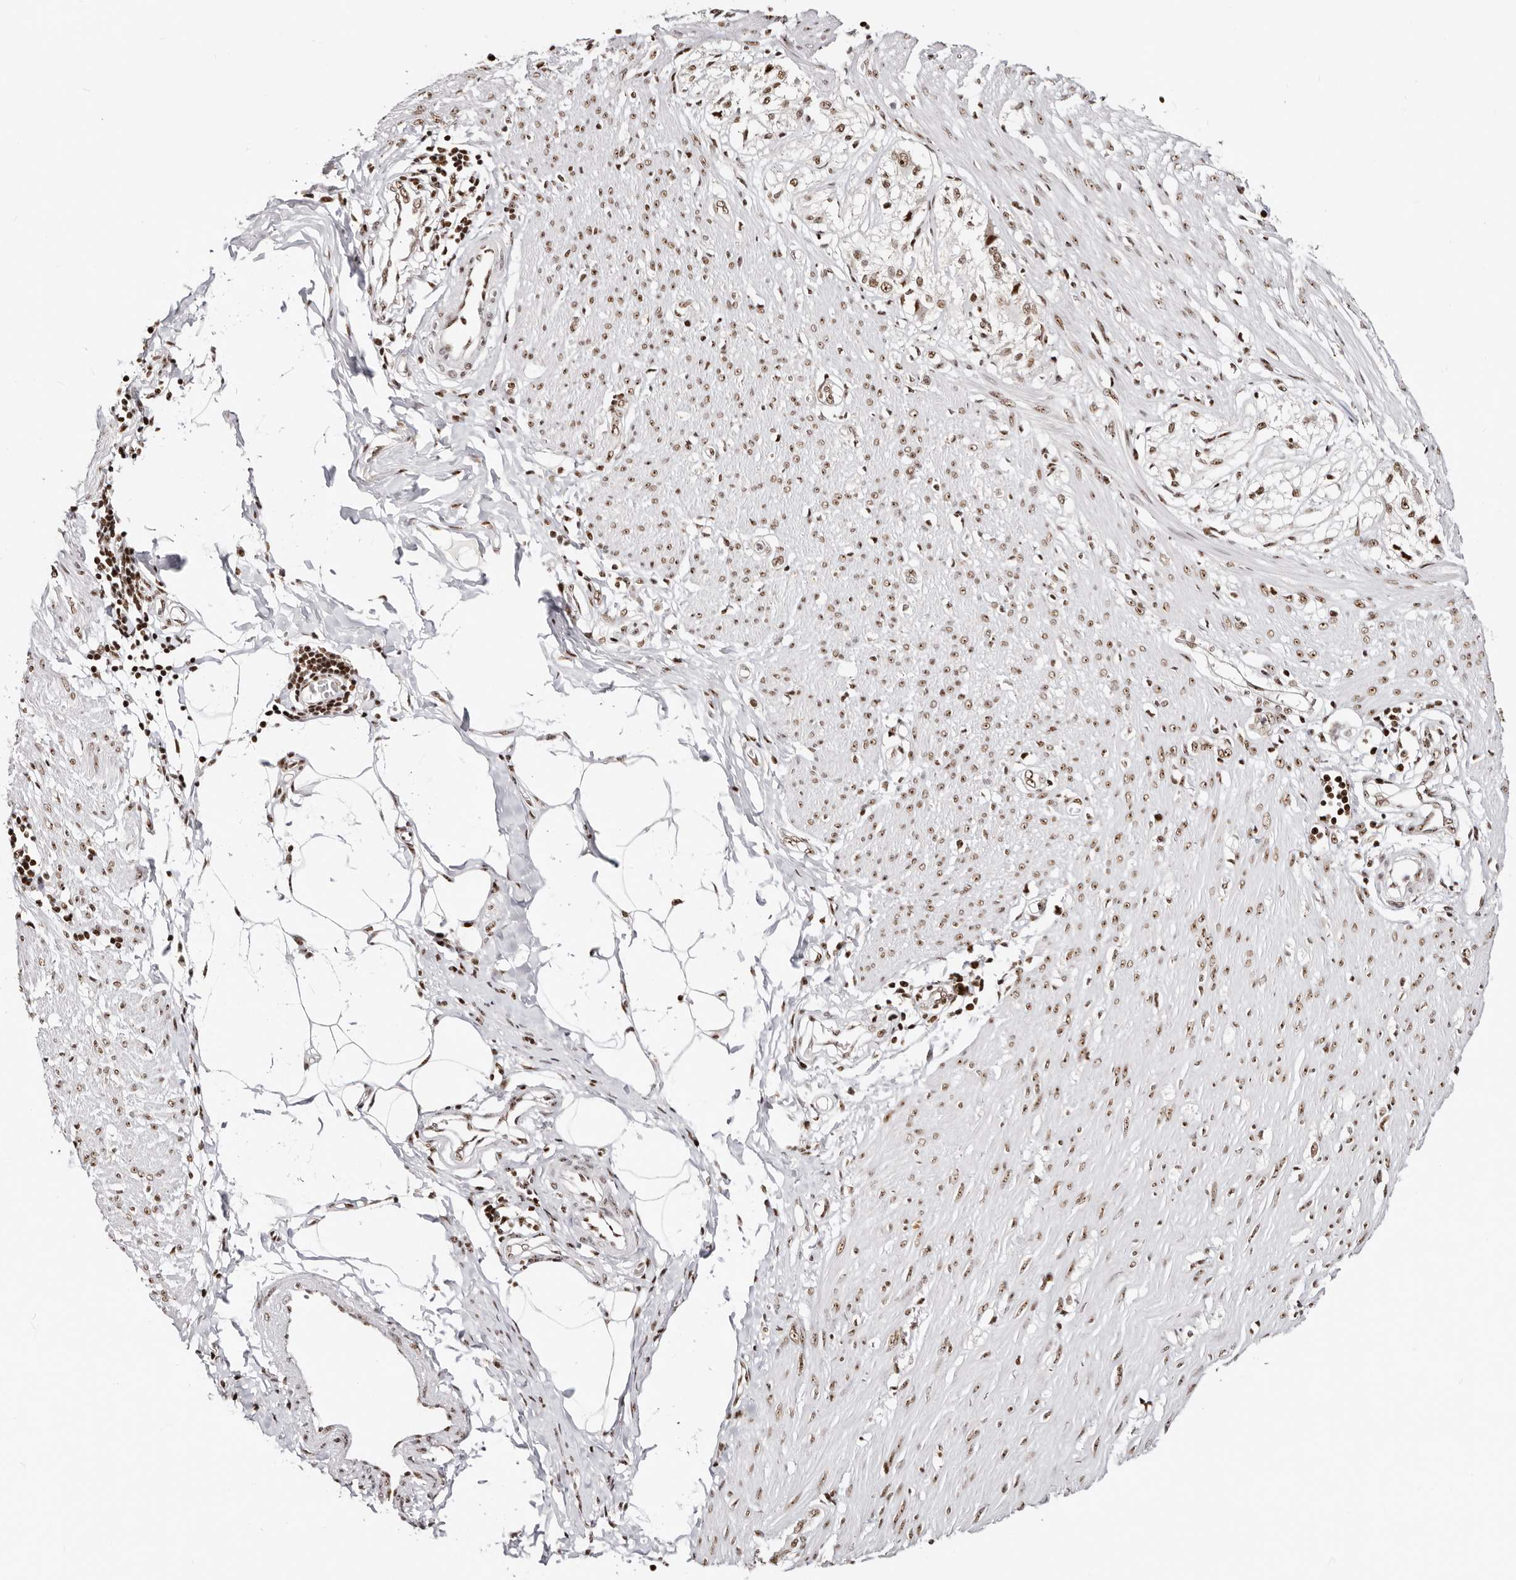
{"staining": {"intensity": "moderate", "quantity": ">75%", "location": "nuclear"}, "tissue": "smooth muscle", "cell_type": "Smooth muscle cells", "image_type": "normal", "snomed": [{"axis": "morphology", "description": "Normal tissue, NOS"}, {"axis": "morphology", "description": "Adenocarcinoma, NOS"}, {"axis": "topography", "description": "Colon"}, {"axis": "topography", "description": "Peripheral nerve tissue"}], "caption": "Moderate nuclear expression for a protein is appreciated in approximately >75% of smooth muscle cells of normal smooth muscle using IHC.", "gene": "IQGAP3", "patient": {"sex": "male", "age": 14}}